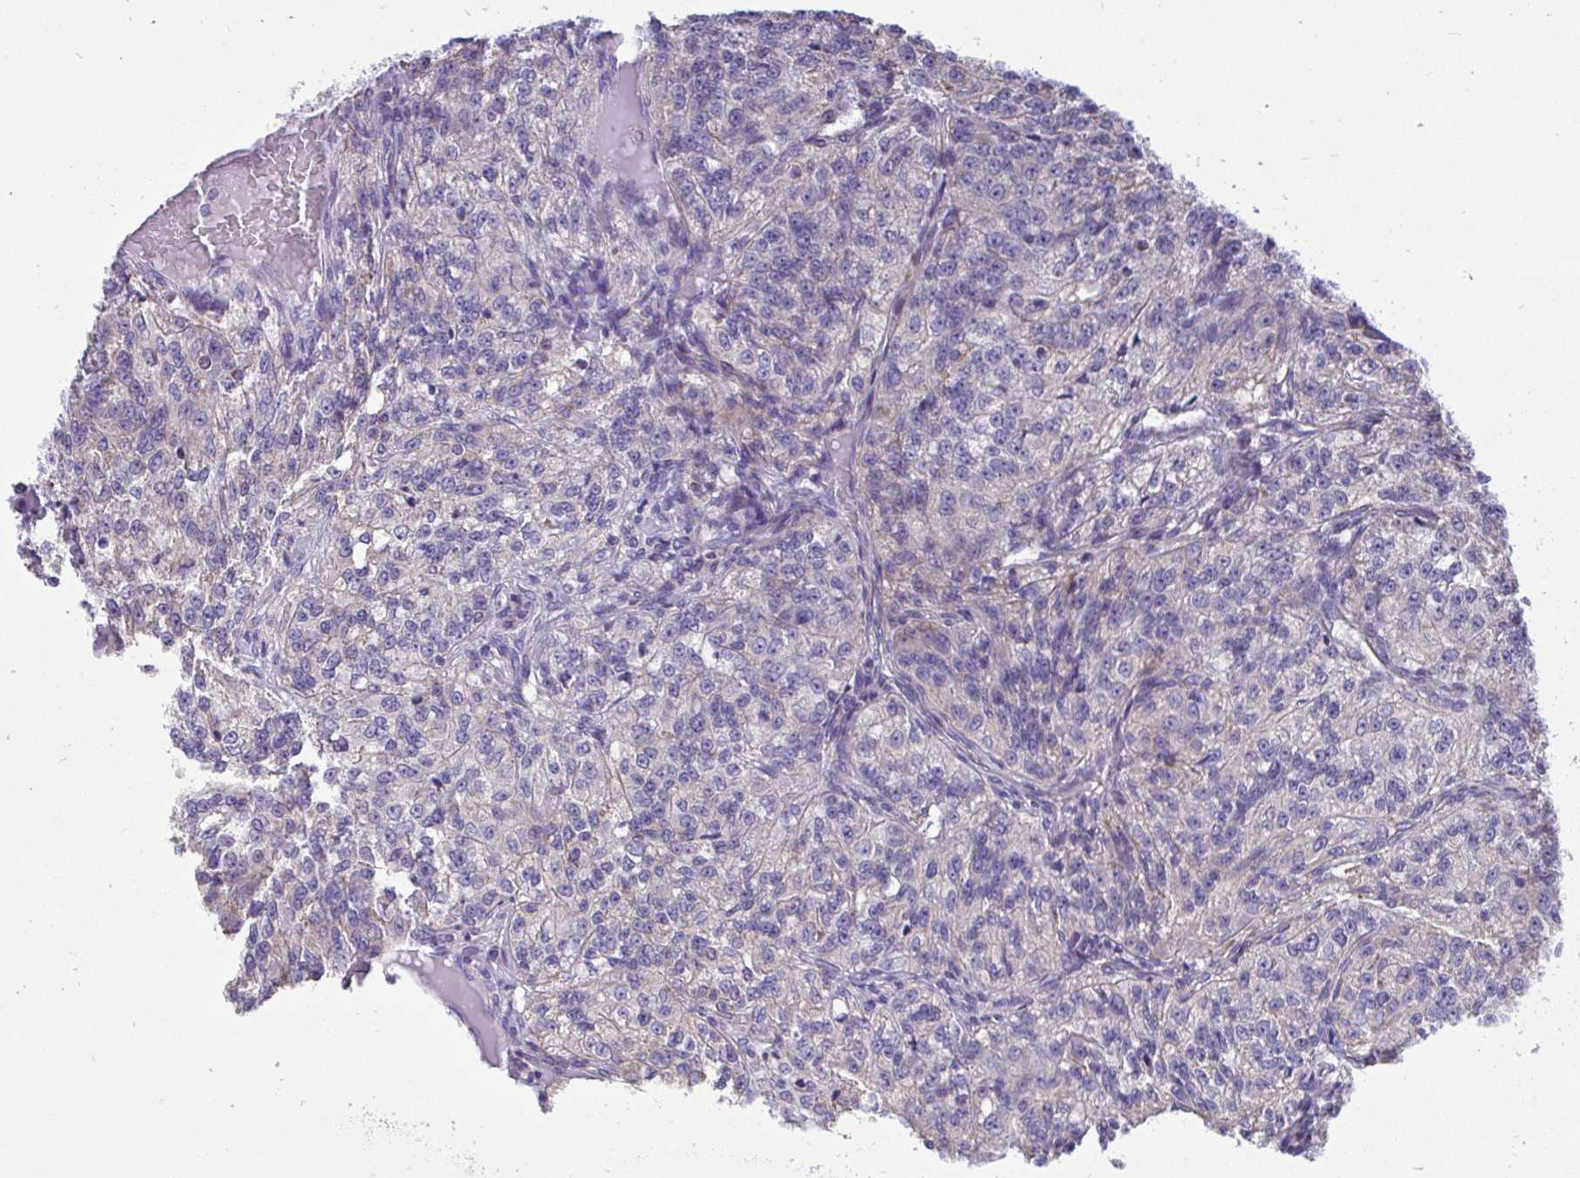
{"staining": {"intensity": "negative", "quantity": "none", "location": "none"}, "tissue": "renal cancer", "cell_type": "Tumor cells", "image_type": "cancer", "snomed": [{"axis": "morphology", "description": "Adenocarcinoma, NOS"}, {"axis": "topography", "description": "Kidney"}], "caption": "Renal cancer (adenocarcinoma) stained for a protein using immunohistochemistry (IHC) displays no expression tumor cells.", "gene": "OR13A1", "patient": {"sex": "female", "age": 63}}